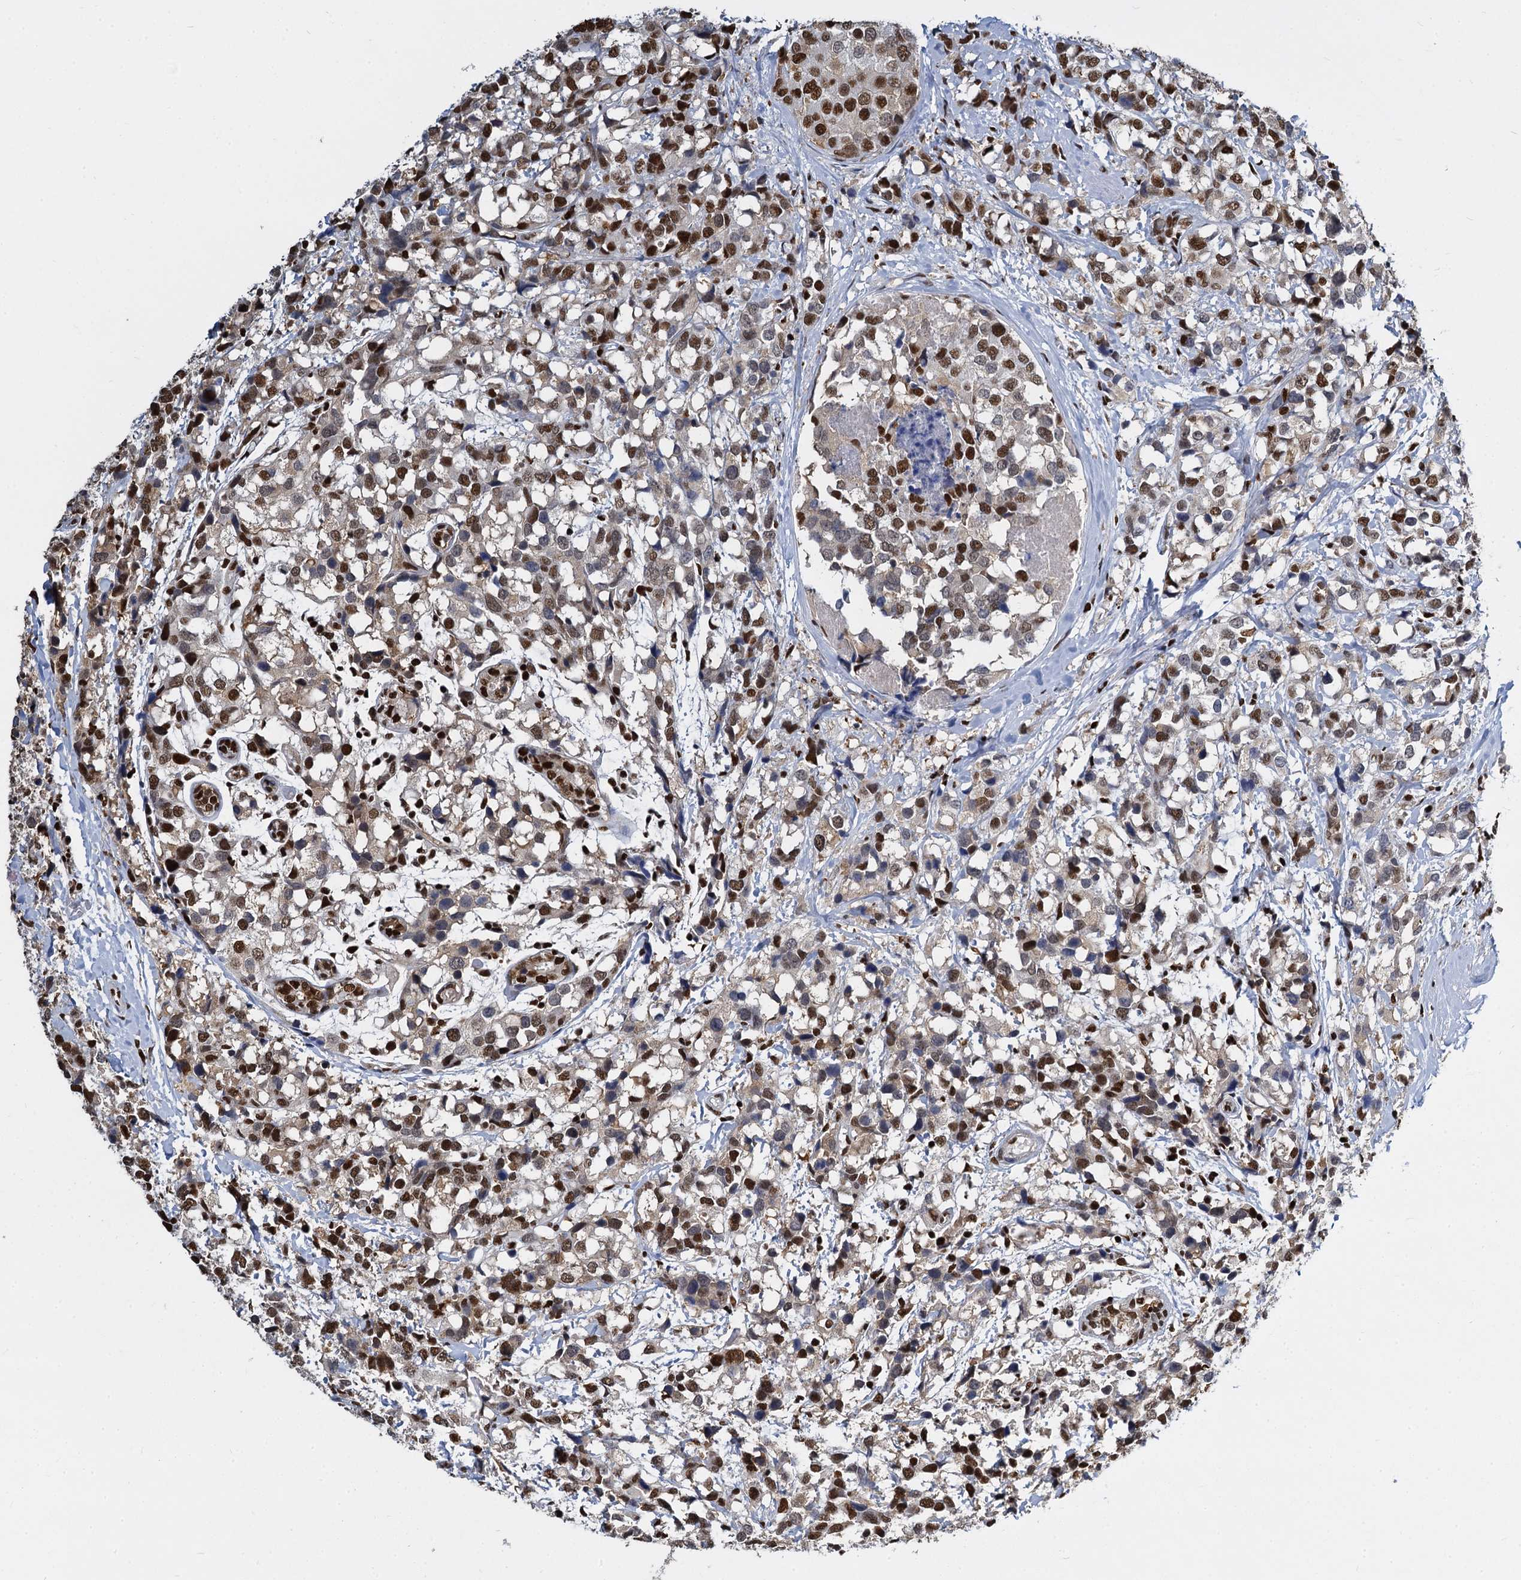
{"staining": {"intensity": "strong", "quantity": "25%-75%", "location": "nuclear"}, "tissue": "breast cancer", "cell_type": "Tumor cells", "image_type": "cancer", "snomed": [{"axis": "morphology", "description": "Lobular carcinoma"}, {"axis": "topography", "description": "Breast"}], "caption": "Breast lobular carcinoma stained for a protein (brown) displays strong nuclear positive expression in approximately 25%-75% of tumor cells.", "gene": "DCPS", "patient": {"sex": "female", "age": 59}}